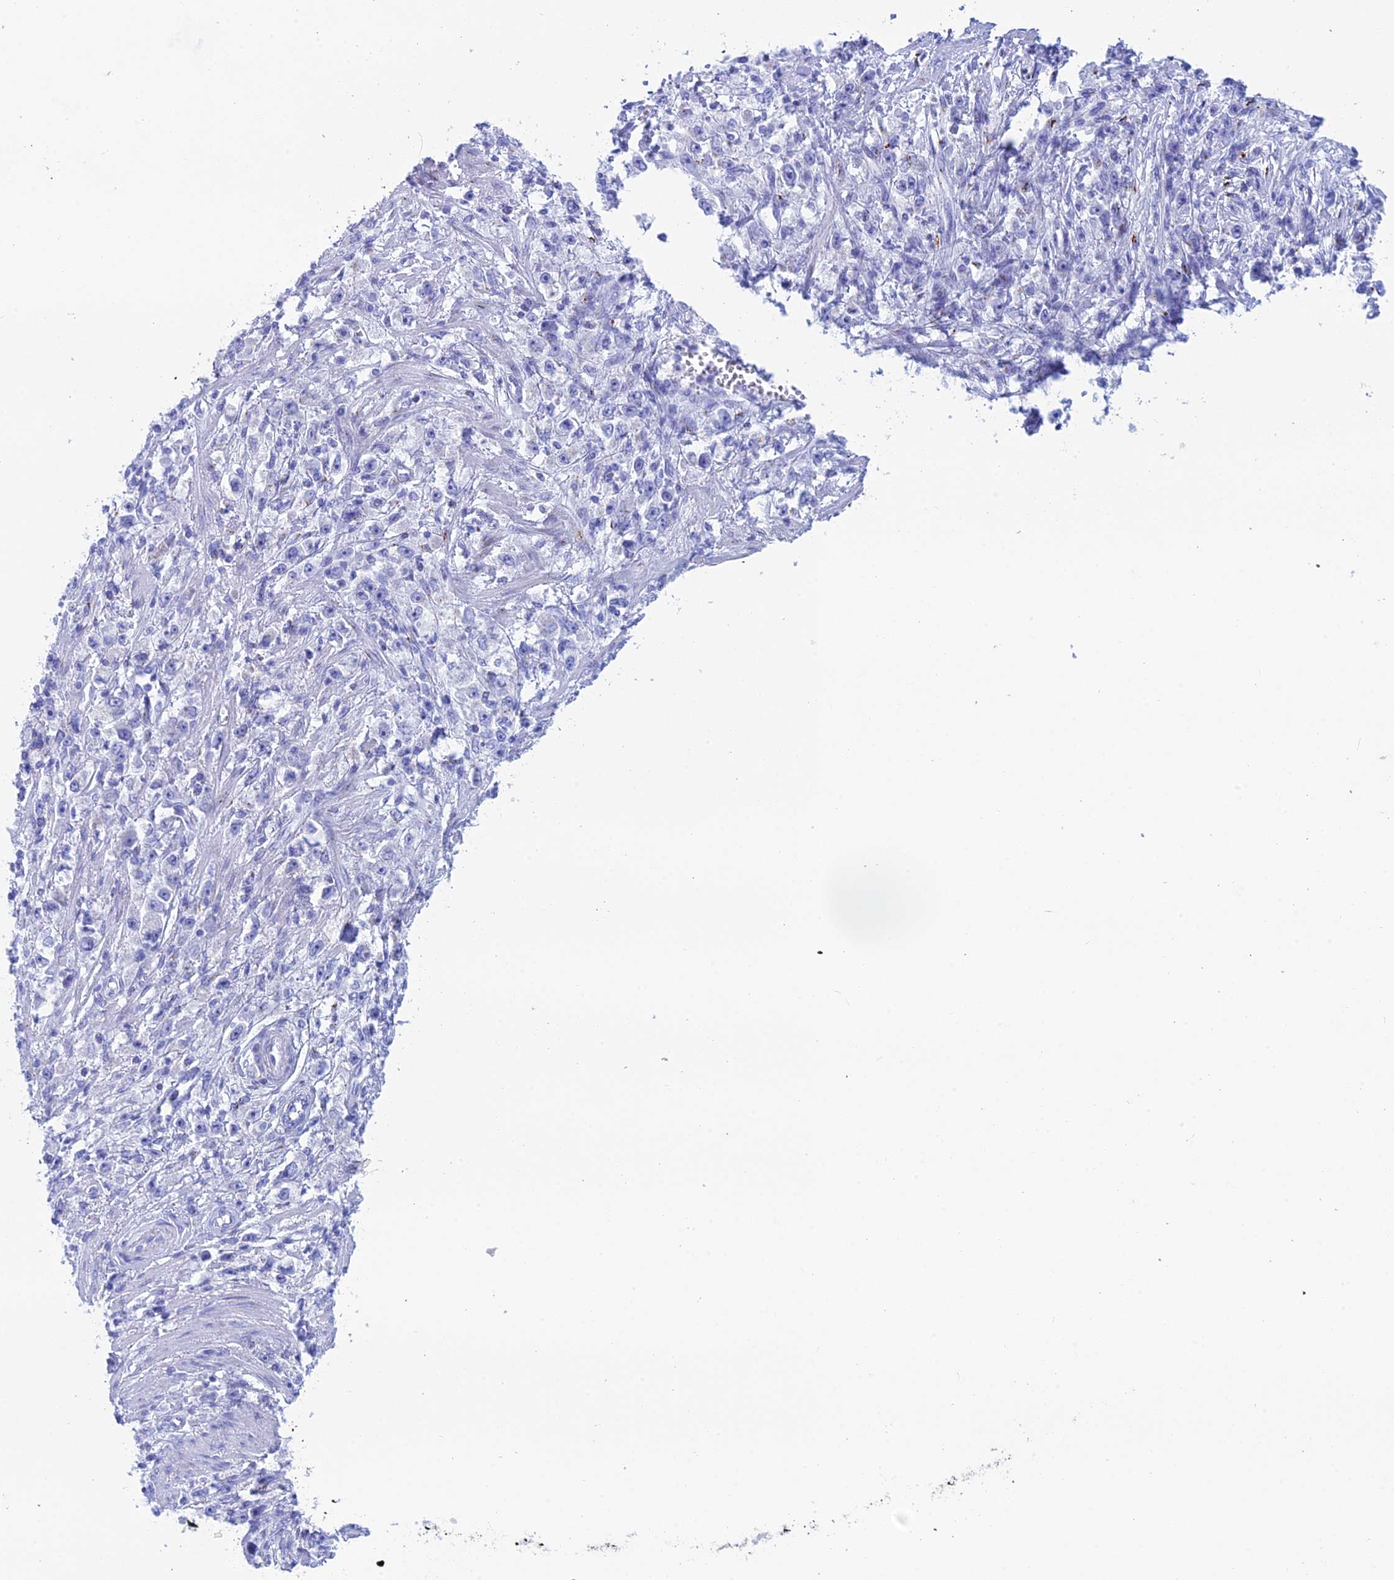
{"staining": {"intensity": "negative", "quantity": "none", "location": "none"}, "tissue": "stomach cancer", "cell_type": "Tumor cells", "image_type": "cancer", "snomed": [{"axis": "morphology", "description": "Adenocarcinoma, NOS"}, {"axis": "topography", "description": "Stomach"}], "caption": "A high-resolution histopathology image shows immunohistochemistry (IHC) staining of adenocarcinoma (stomach), which shows no significant positivity in tumor cells. (DAB (3,3'-diaminobenzidine) immunohistochemistry visualized using brightfield microscopy, high magnification).", "gene": "ERICH4", "patient": {"sex": "female", "age": 59}}